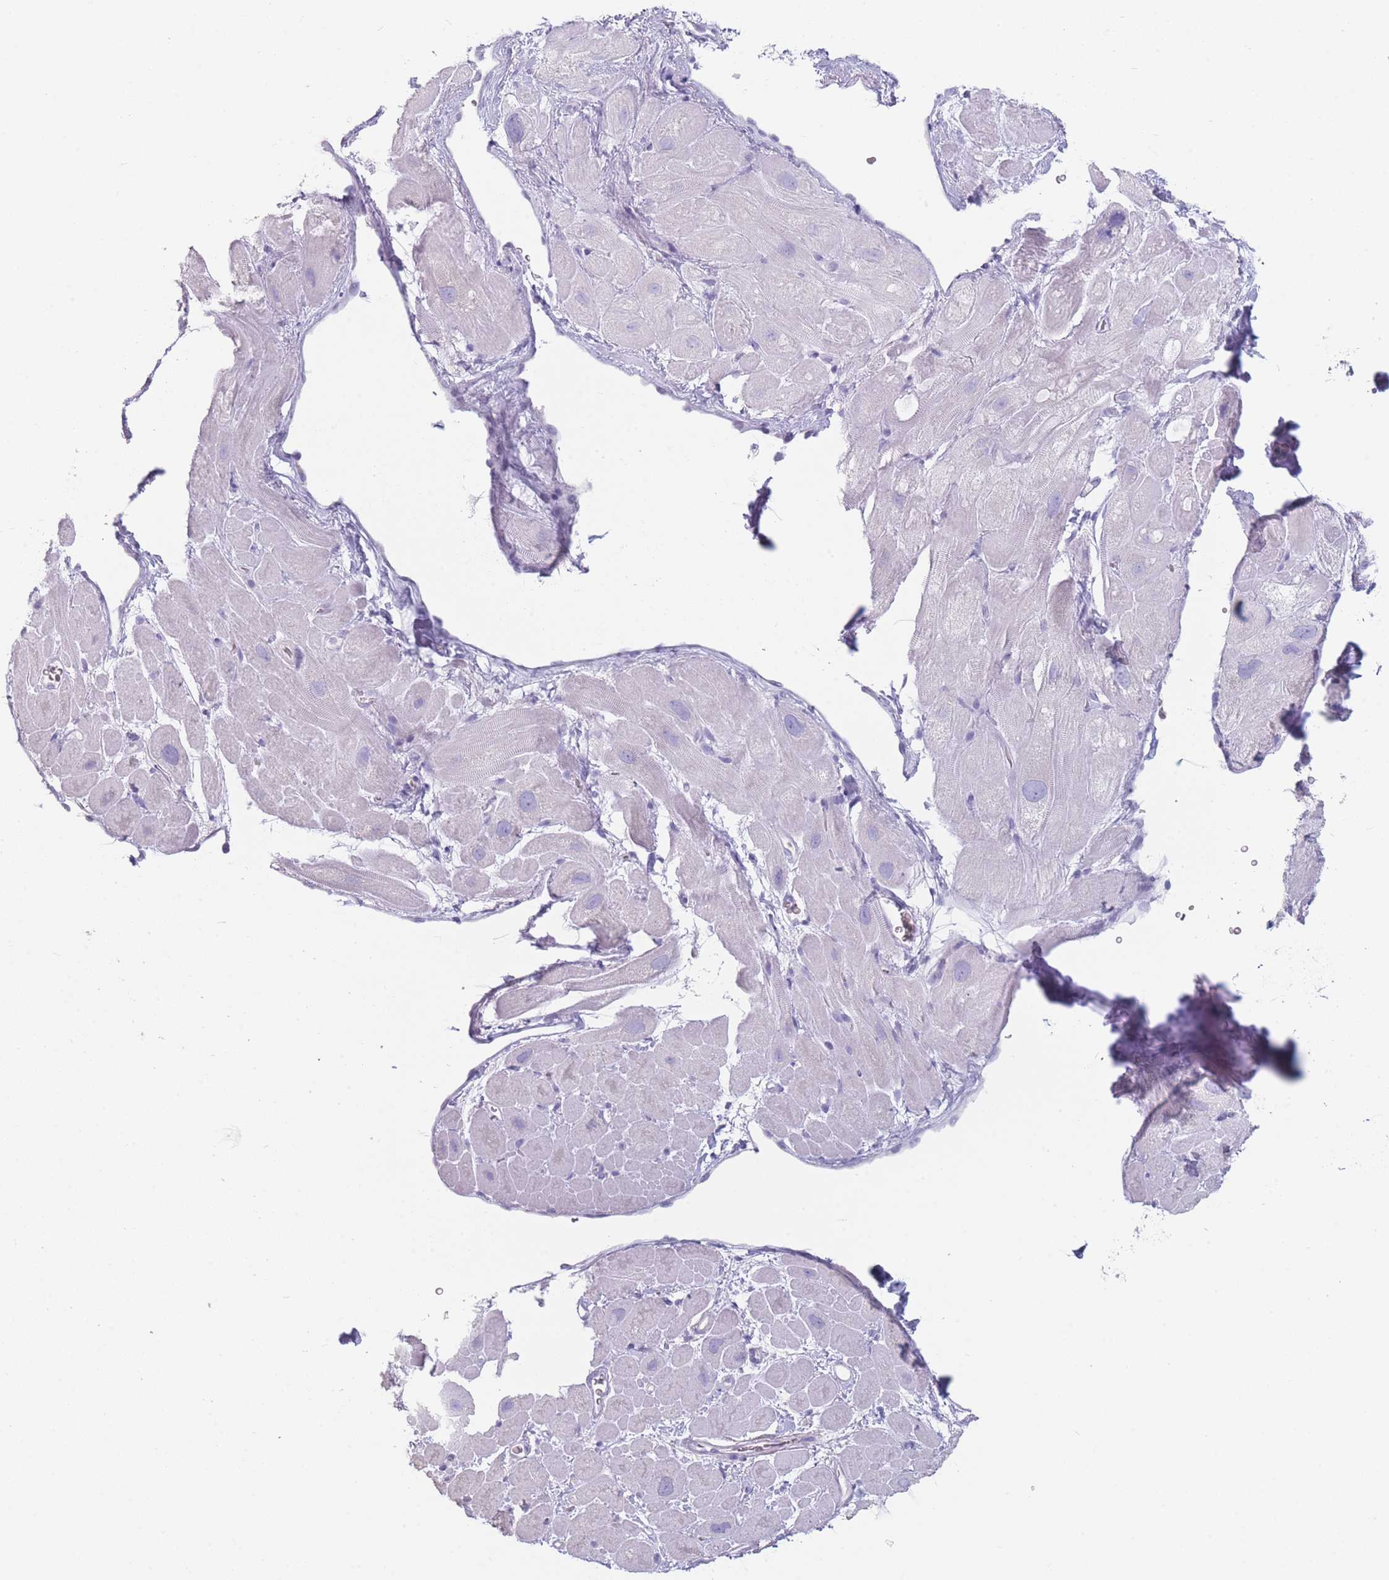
{"staining": {"intensity": "negative", "quantity": "none", "location": "none"}, "tissue": "heart muscle", "cell_type": "Cardiomyocytes", "image_type": "normal", "snomed": [{"axis": "morphology", "description": "Normal tissue, NOS"}, {"axis": "topography", "description": "Heart"}], "caption": "DAB (3,3'-diaminobenzidine) immunohistochemical staining of normal human heart muscle shows no significant expression in cardiomyocytes.", "gene": "GPR12", "patient": {"sex": "male", "age": 49}}